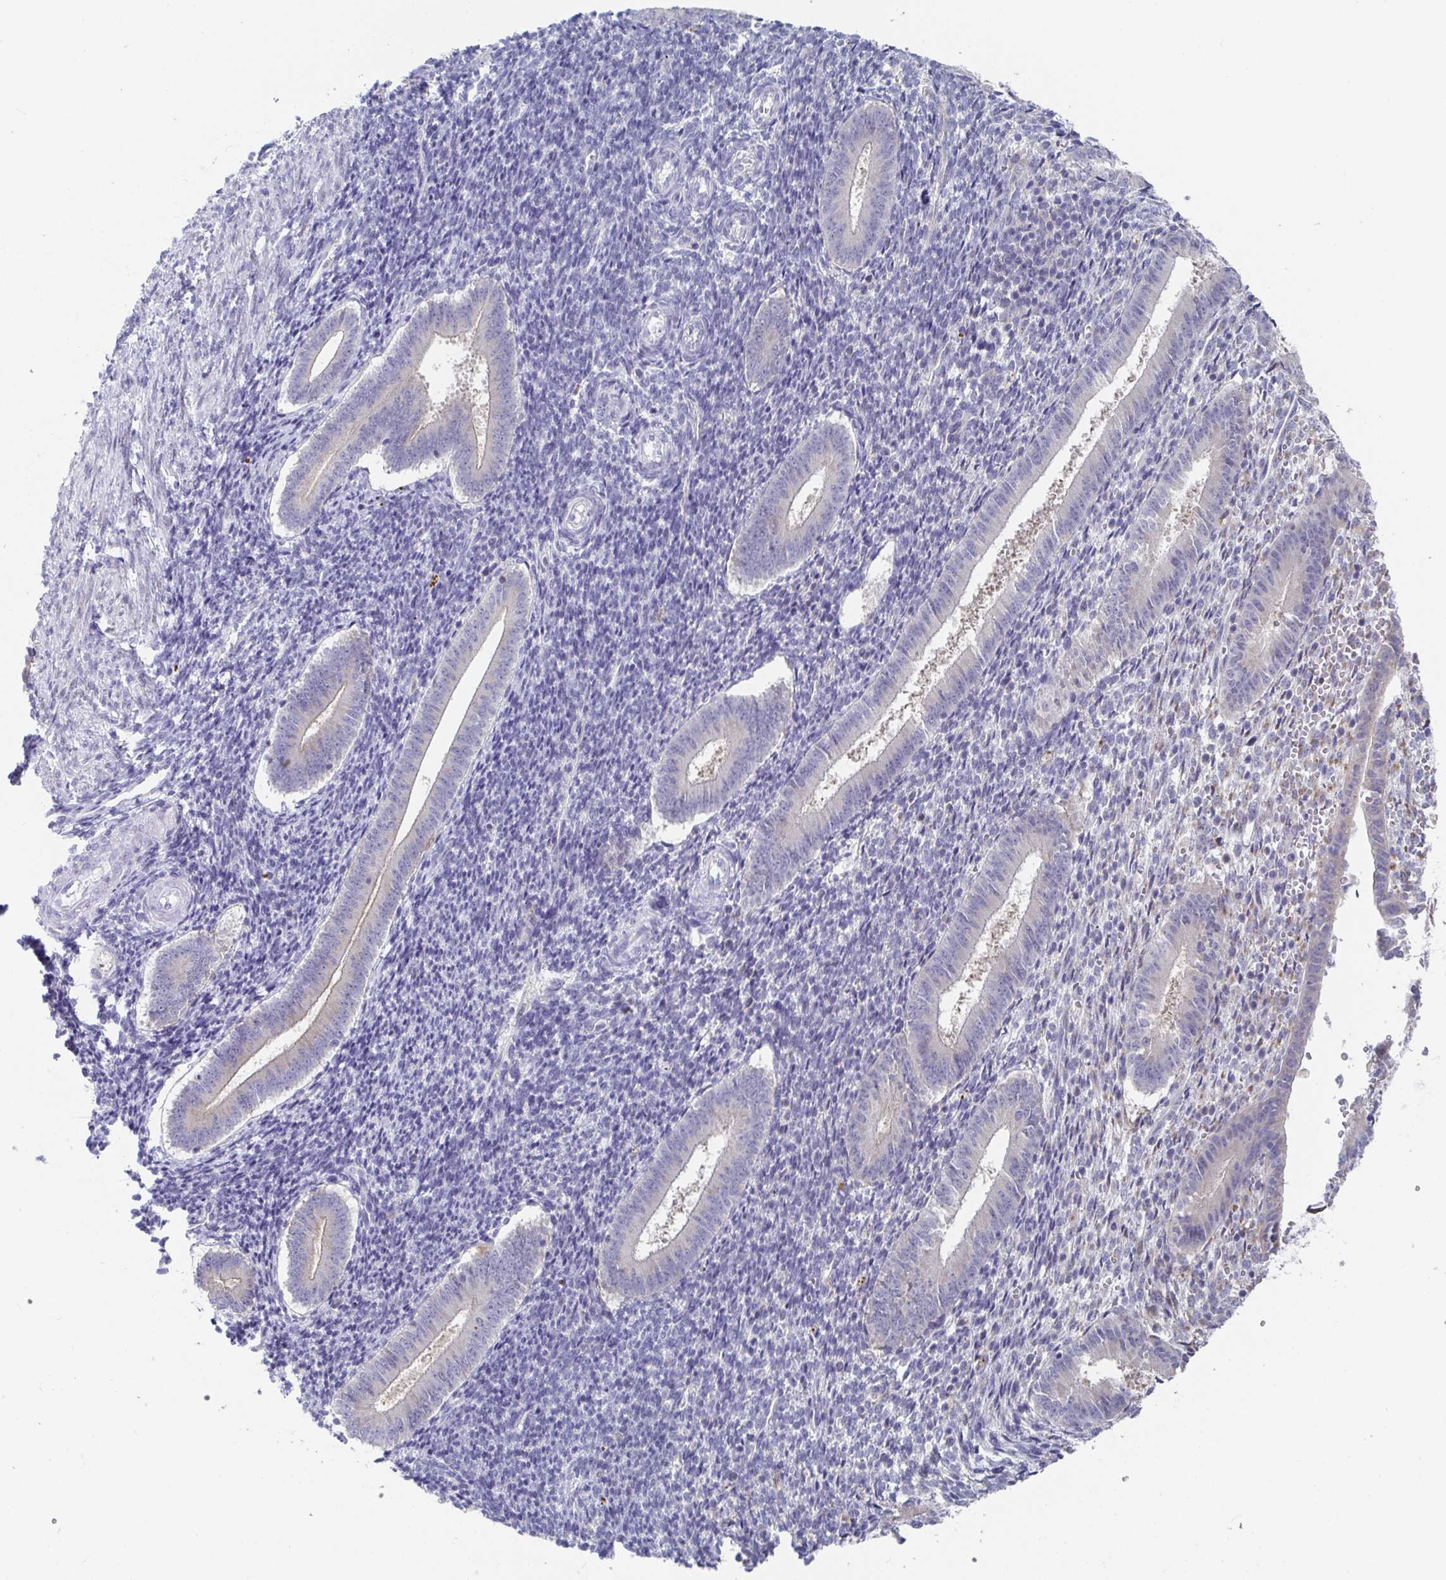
{"staining": {"intensity": "negative", "quantity": "none", "location": "none"}, "tissue": "endometrium", "cell_type": "Cells in endometrial stroma", "image_type": "normal", "snomed": [{"axis": "morphology", "description": "Normal tissue, NOS"}, {"axis": "topography", "description": "Endometrium"}], "caption": "Human endometrium stained for a protein using immunohistochemistry (IHC) shows no staining in cells in endometrial stroma.", "gene": "TAS2R39", "patient": {"sex": "female", "age": 25}}